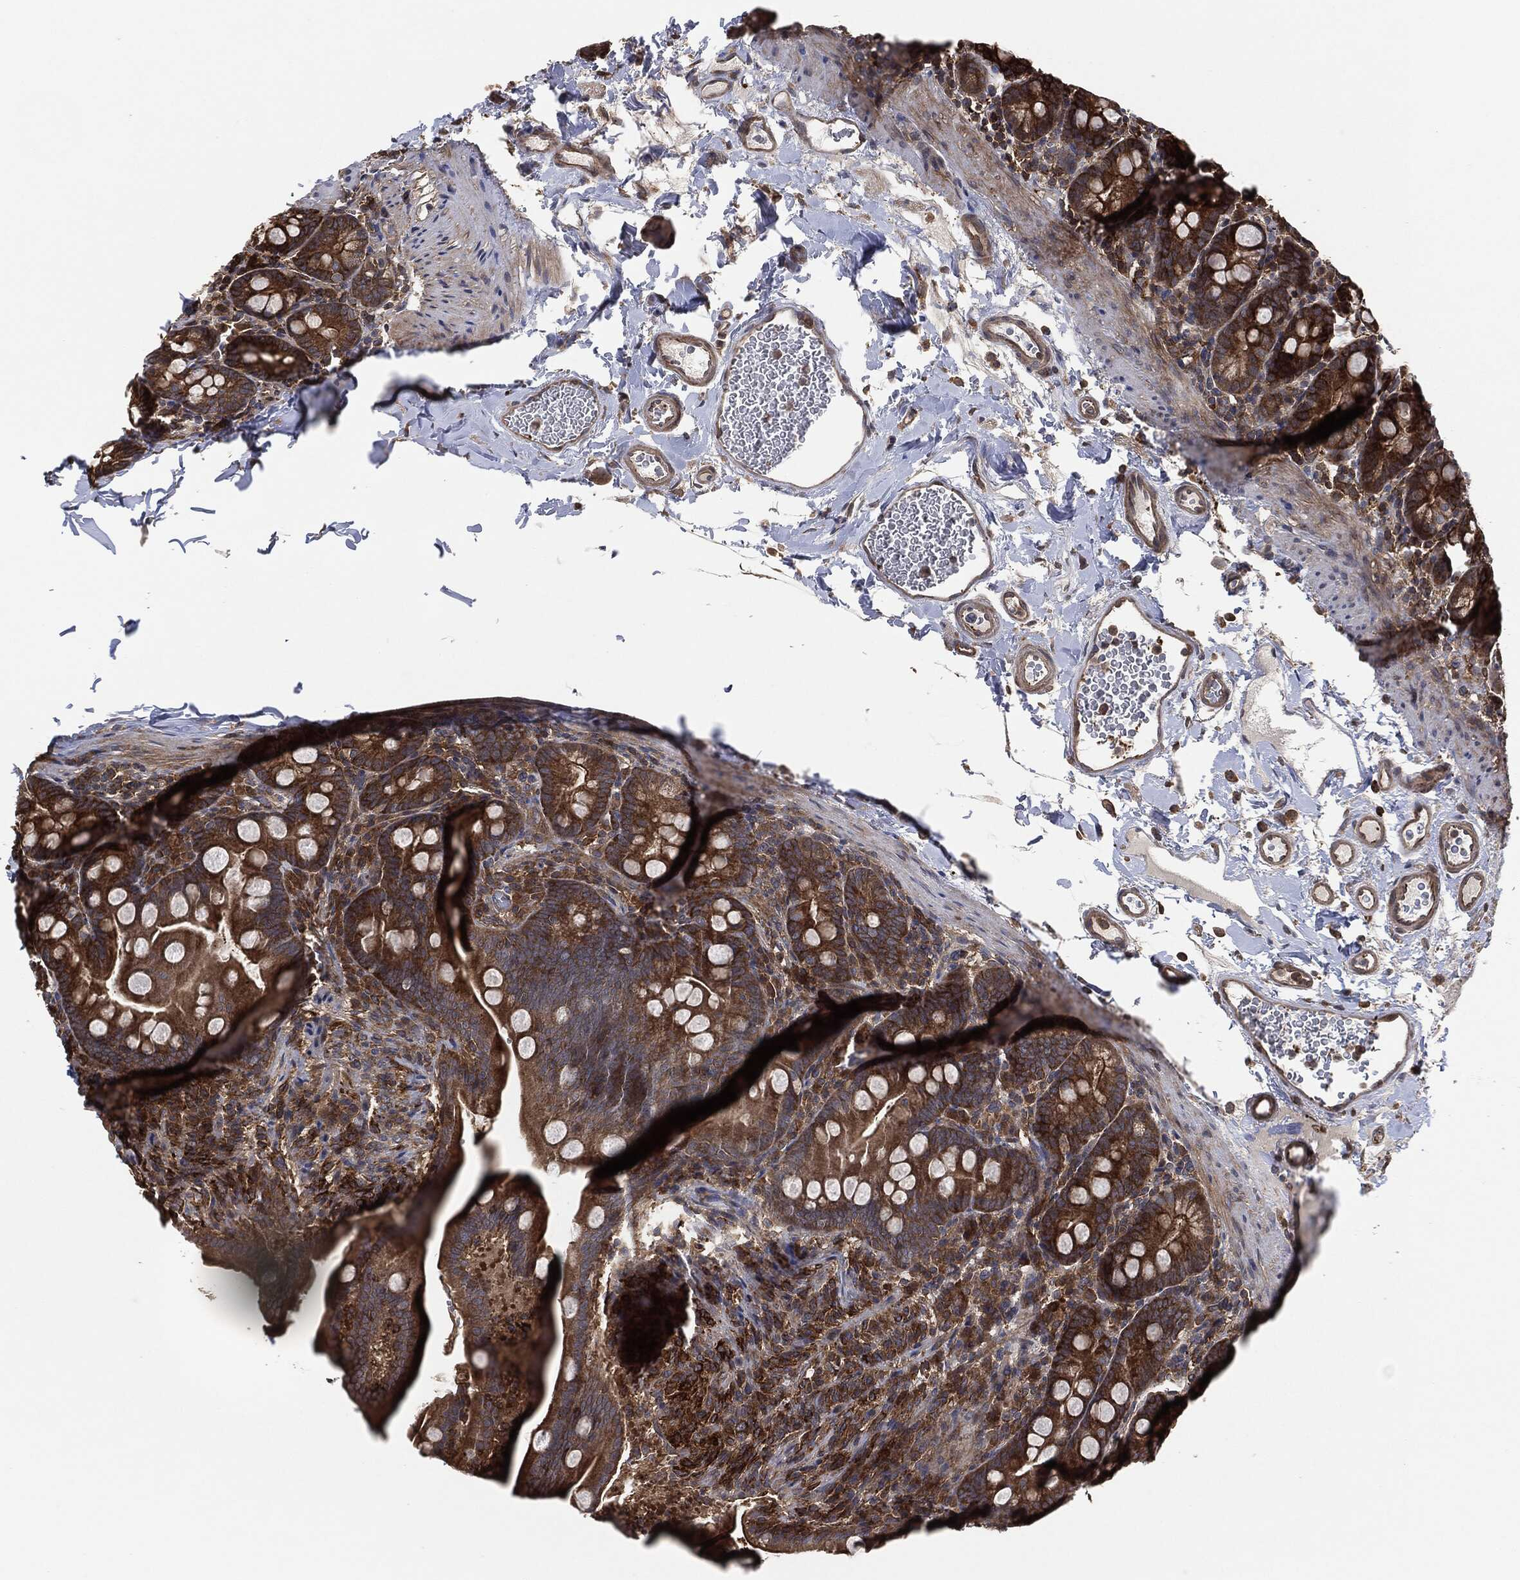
{"staining": {"intensity": "strong", "quantity": "25%-75%", "location": "cytoplasmic/membranous"}, "tissue": "small intestine", "cell_type": "Glandular cells", "image_type": "normal", "snomed": [{"axis": "morphology", "description": "Normal tissue, NOS"}, {"axis": "topography", "description": "Small intestine"}], "caption": "Small intestine stained for a protein (brown) reveals strong cytoplasmic/membranous positive staining in about 25%-75% of glandular cells.", "gene": "TPT1", "patient": {"sex": "female", "age": 44}}